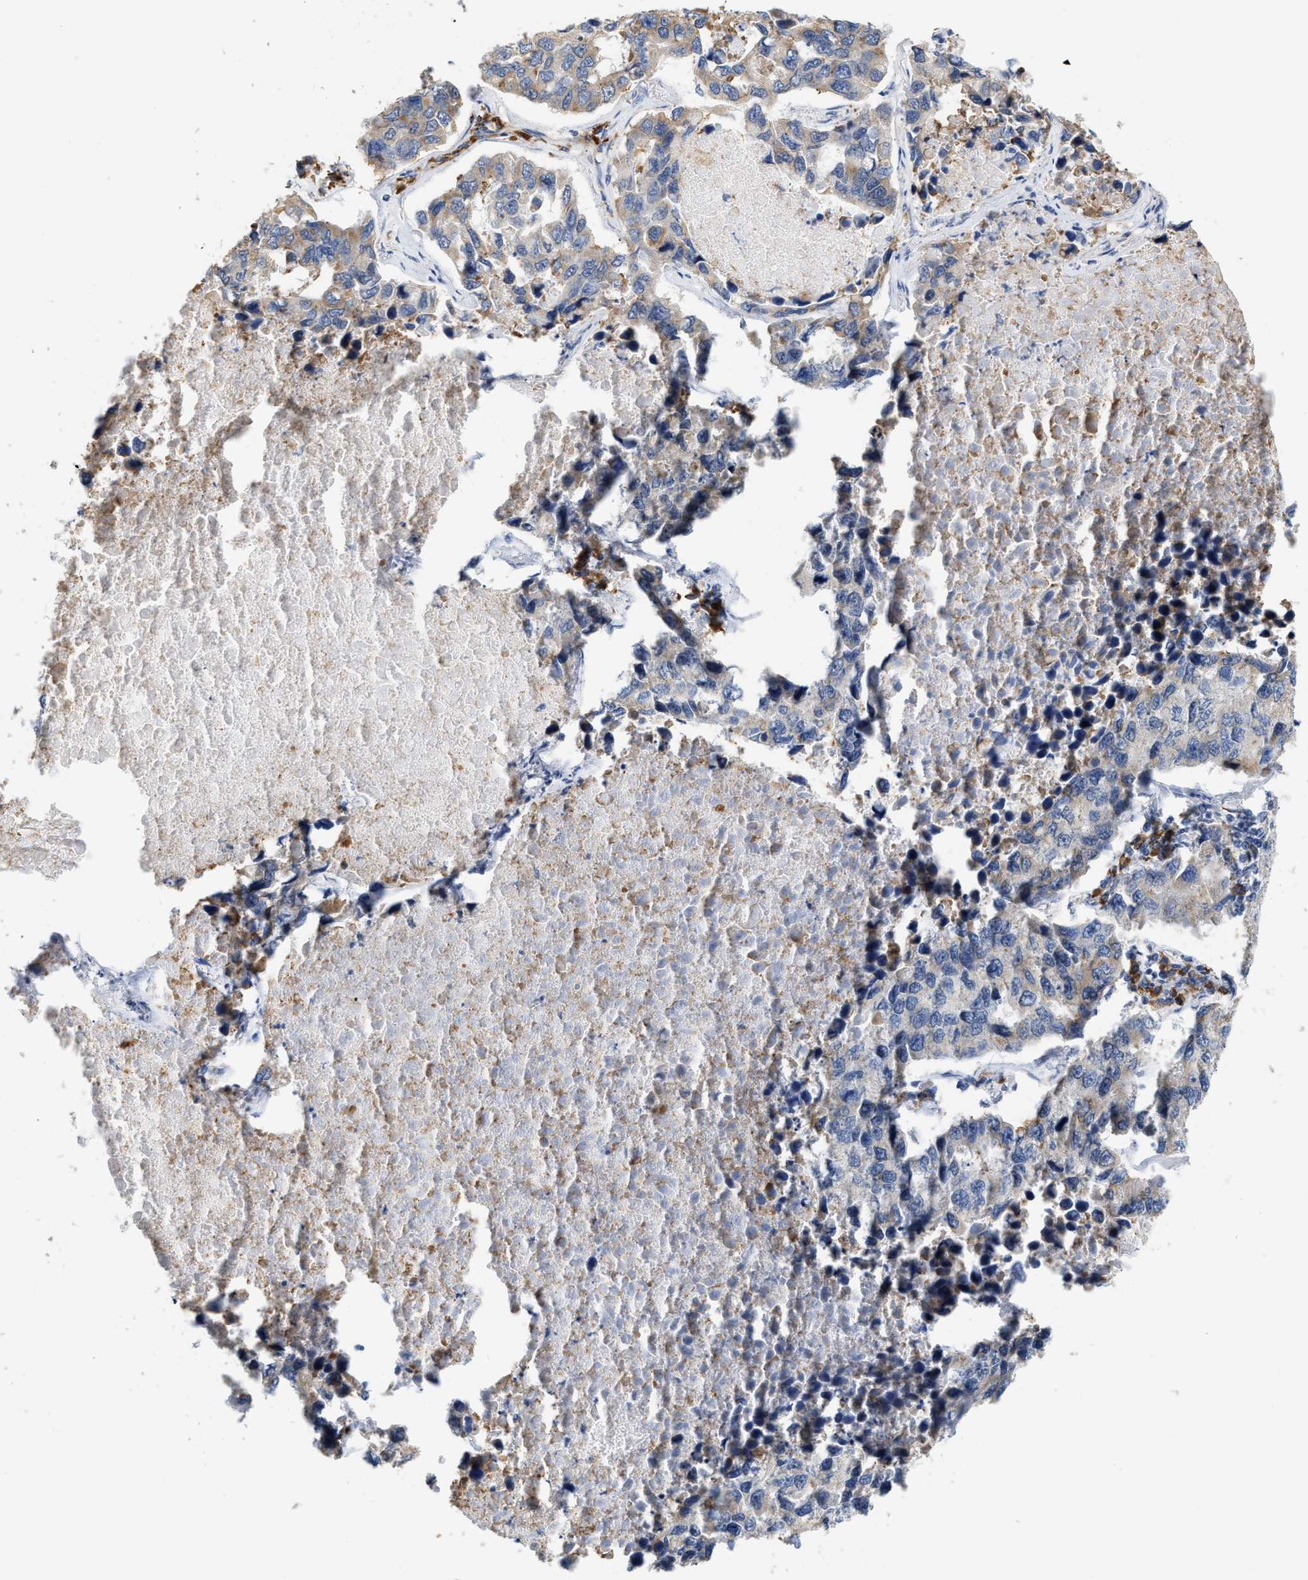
{"staining": {"intensity": "weak", "quantity": "<25%", "location": "cytoplasmic/membranous"}, "tissue": "lung cancer", "cell_type": "Tumor cells", "image_type": "cancer", "snomed": [{"axis": "morphology", "description": "Adenocarcinoma, NOS"}, {"axis": "topography", "description": "Lung"}], "caption": "A photomicrograph of adenocarcinoma (lung) stained for a protein displays no brown staining in tumor cells.", "gene": "RYR2", "patient": {"sex": "male", "age": 64}}